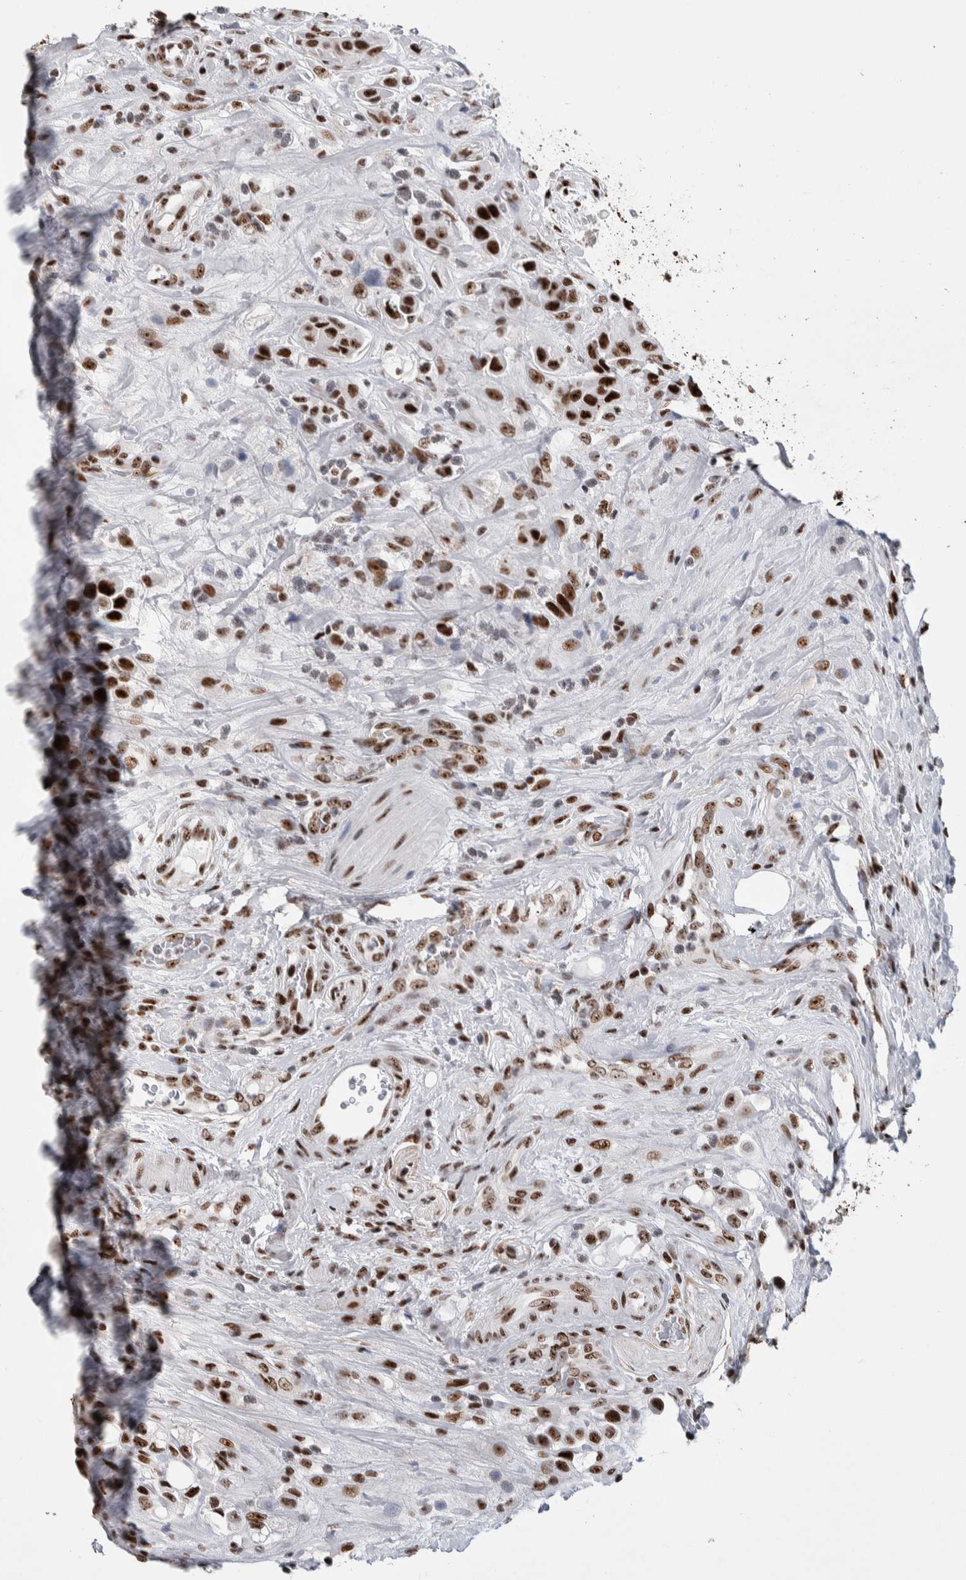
{"staining": {"intensity": "strong", "quantity": ">75%", "location": "nuclear"}, "tissue": "urothelial cancer", "cell_type": "Tumor cells", "image_type": "cancer", "snomed": [{"axis": "morphology", "description": "Urothelial carcinoma, High grade"}, {"axis": "topography", "description": "Urinary bladder"}], "caption": "High-grade urothelial carcinoma tissue demonstrates strong nuclear positivity in about >75% of tumor cells", "gene": "NCL", "patient": {"sex": "male", "age": 50}}